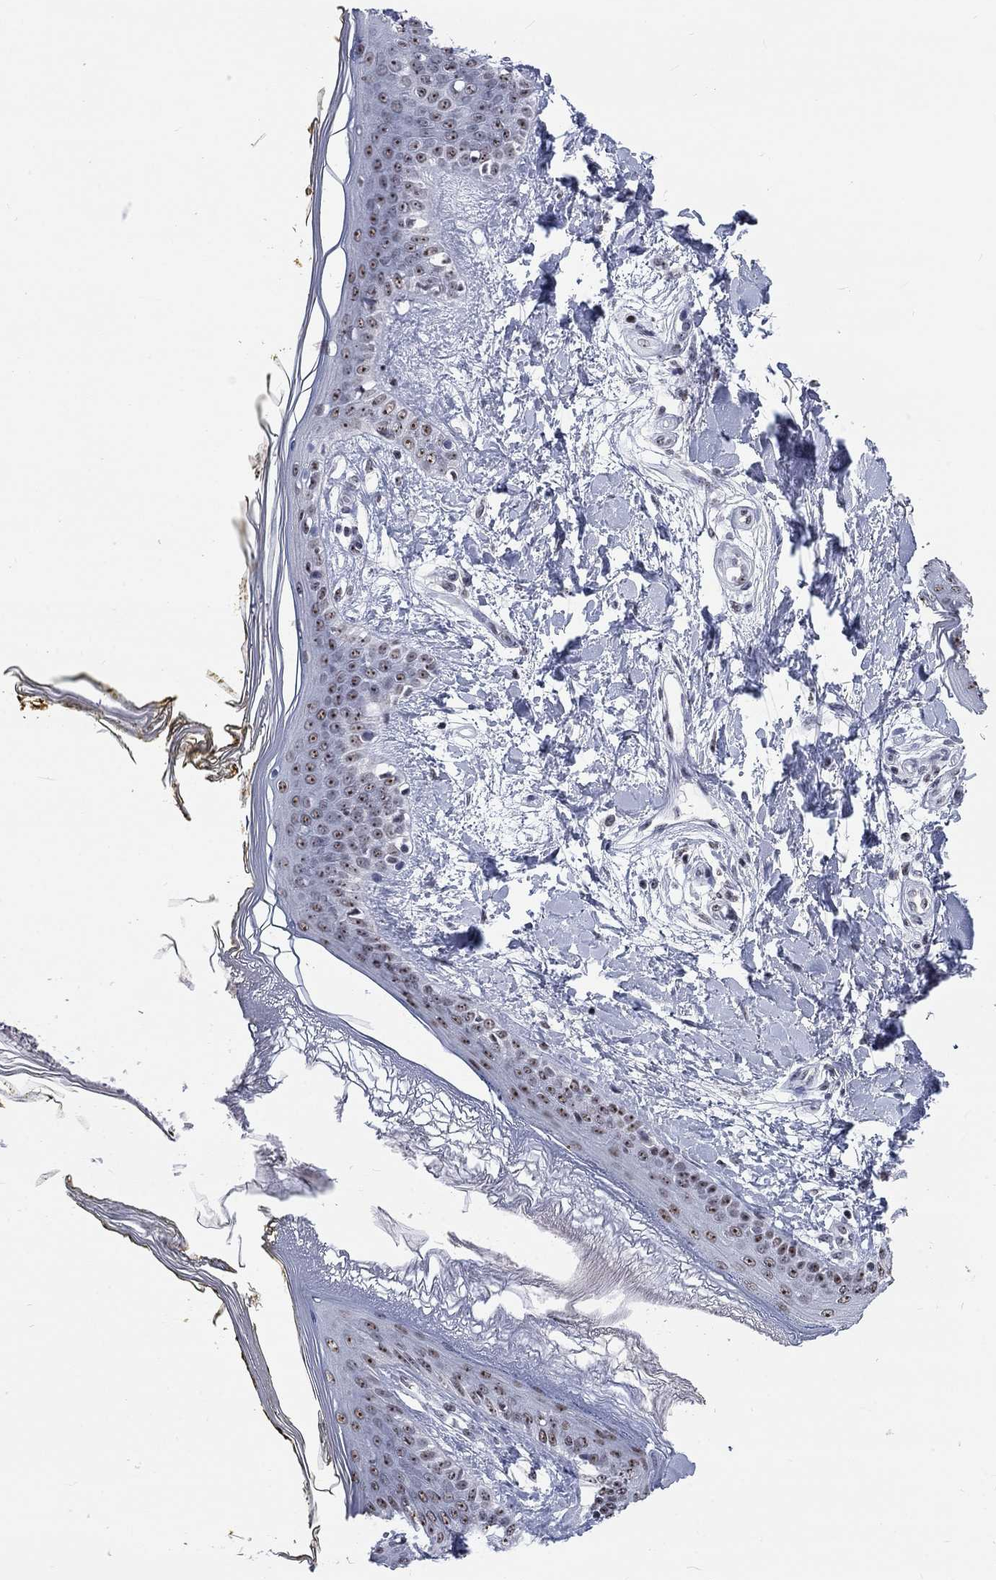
{"staining": {"intensity": "negative", "quantity": "none", "location": "none"}, "tissue": "skin", "cell_type": "Fibroblasts", "image_type": "normal", "snomed": [{"axis": "morphology", "description": "Normal tissue, NOS"}, {"axis": "topography", "description": "Skin"}], "caption": "Photomicrograph shows no significant protein expression in fibroblasts of unremarkable skin.", "gene": "CSRNP3", "patient": {"sex": "female", "age": 34}}